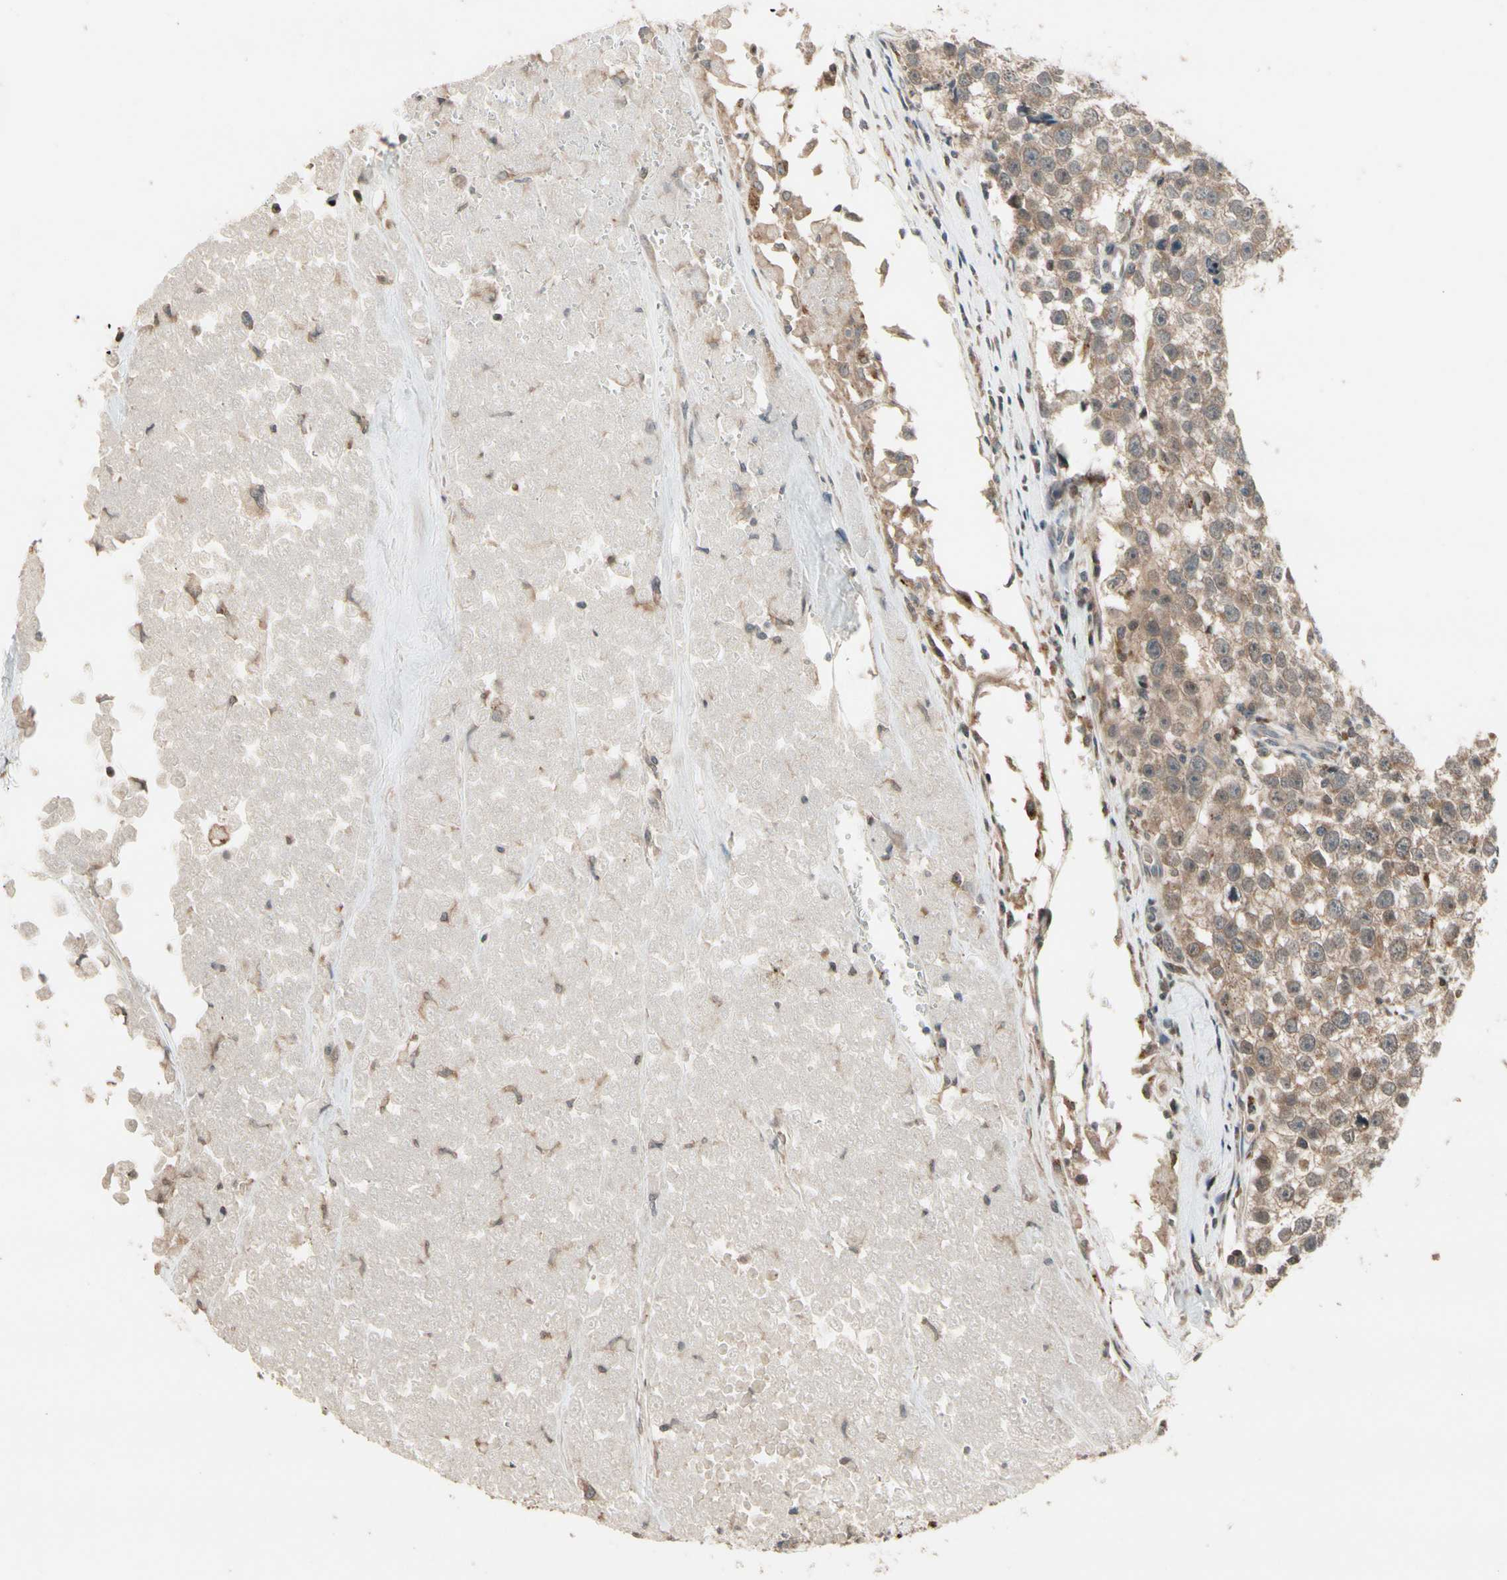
{"staining": {"intensity": "weak", "quantity": ">75%", "location": "cytoplasmic/membranous"}, "tissue": "testis cancer", "cell_type": "Tumor cells", "image_type": "cancer", "snomed": [{"axis": "morphology", "description": "Seminoma, NOS"}, {"axis": "morphology", "description": "Carcinoma, Embryonal, NOS"}, {"axis": "topography", "description": "Testis"}], "caption": "This photomicrograph shows immunohistochemistry staining of human seminoma (testis), with low weak cytoplasmic/membranous positivity in approximately >75% of tumor cells.", "gene": "CSF1R", "patient": {"sex": "male", "age": 52}}